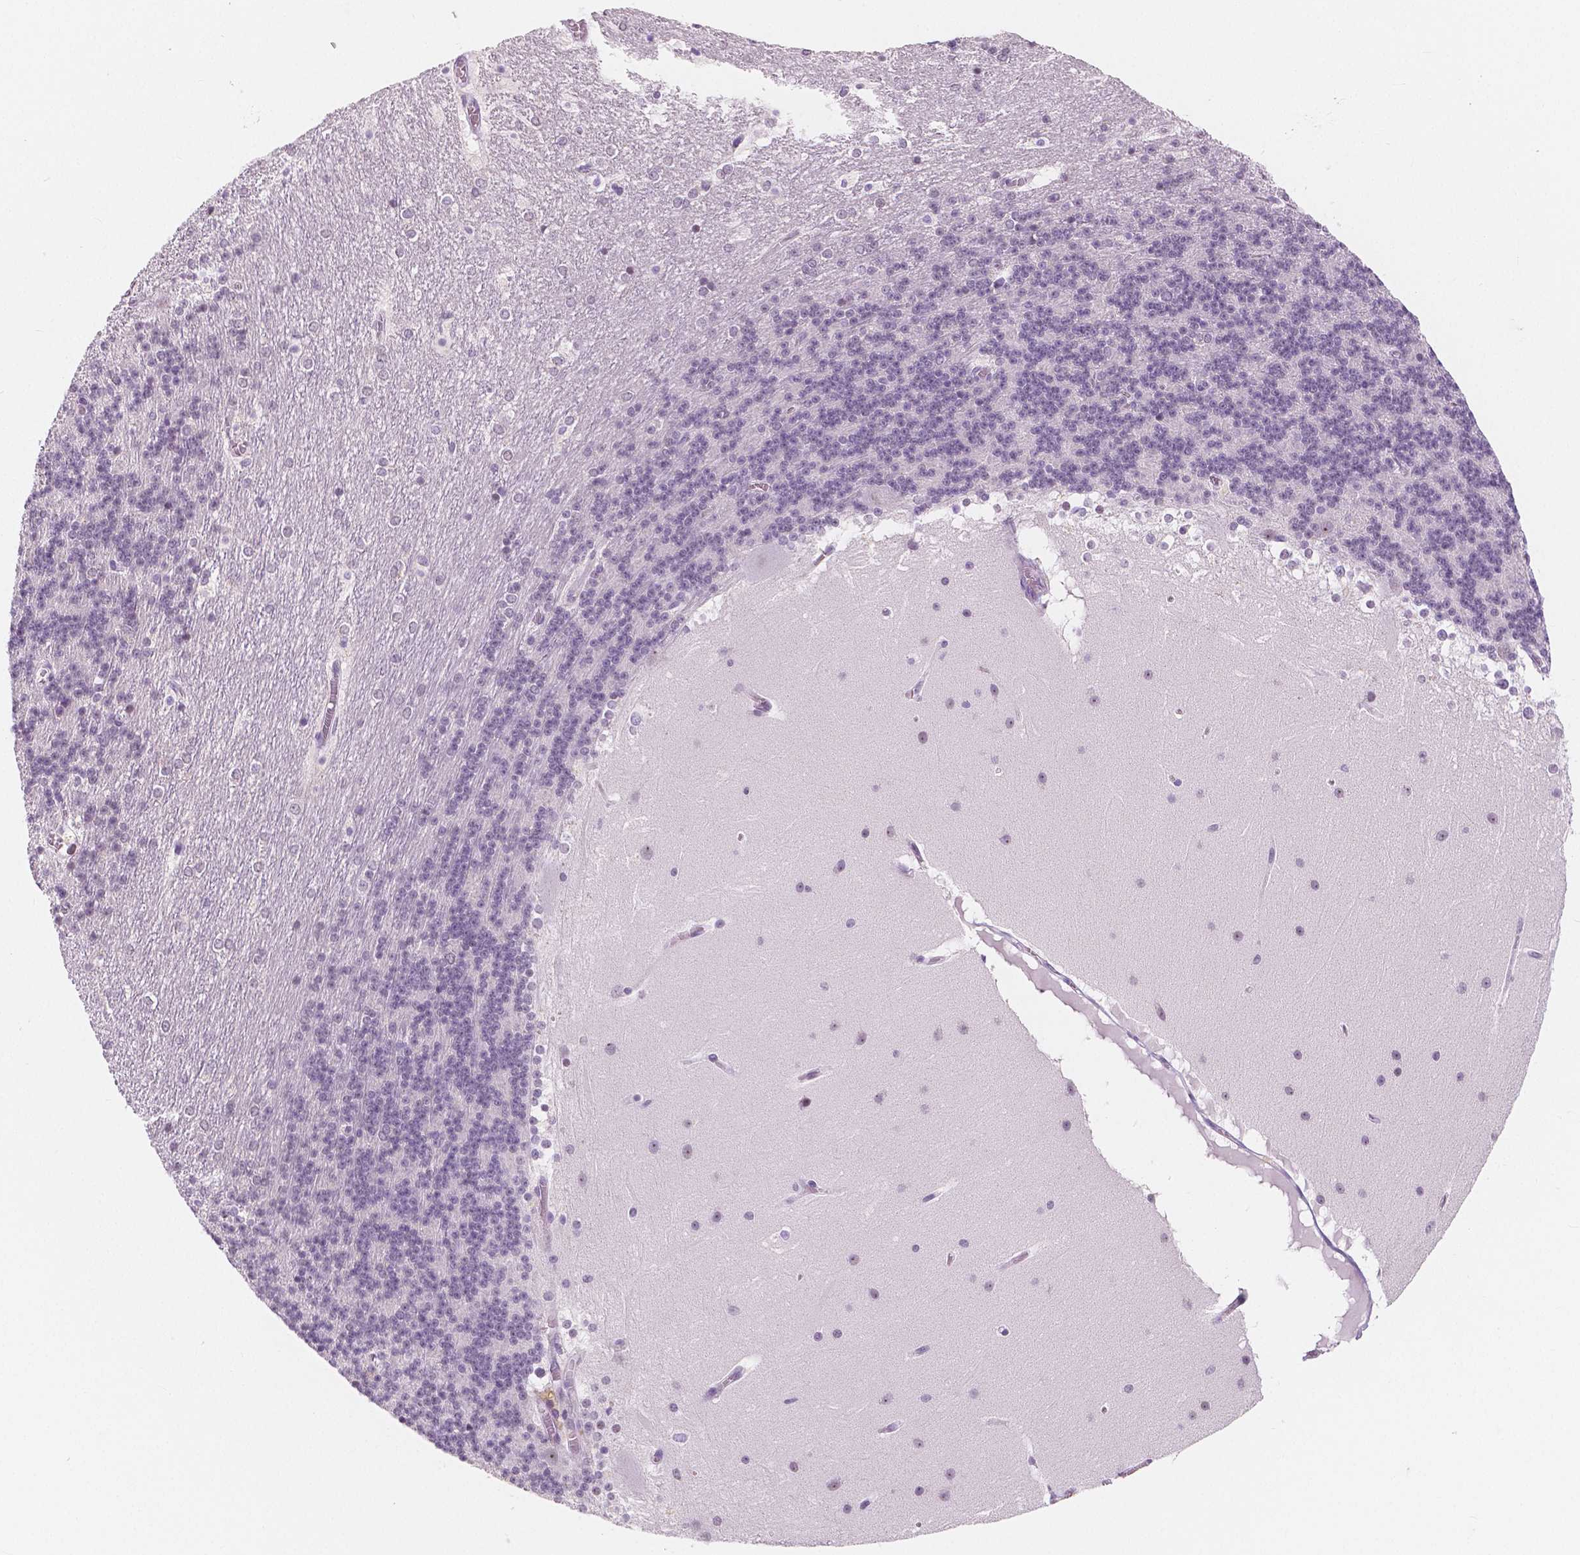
{"staining": {"intensity": "negative", "quantity": "none", "location": "none"}, "tissue": "cerebellum", "cell_type": "Cells in granular layer", "image_type": "normal", "snomed": [{"axis": "morphology", "description": "Normal tissue, NOS"}, {"axis": "topography", "description": "Cerebellum"}], "caption": "Cells in granular layer show no significant protein expression in benign cerebellum. (Brightfield microscopy of DAB IHC at high magnification).", "gene": "NOLC1", "patient": {"sex": "female", "age": 19}}